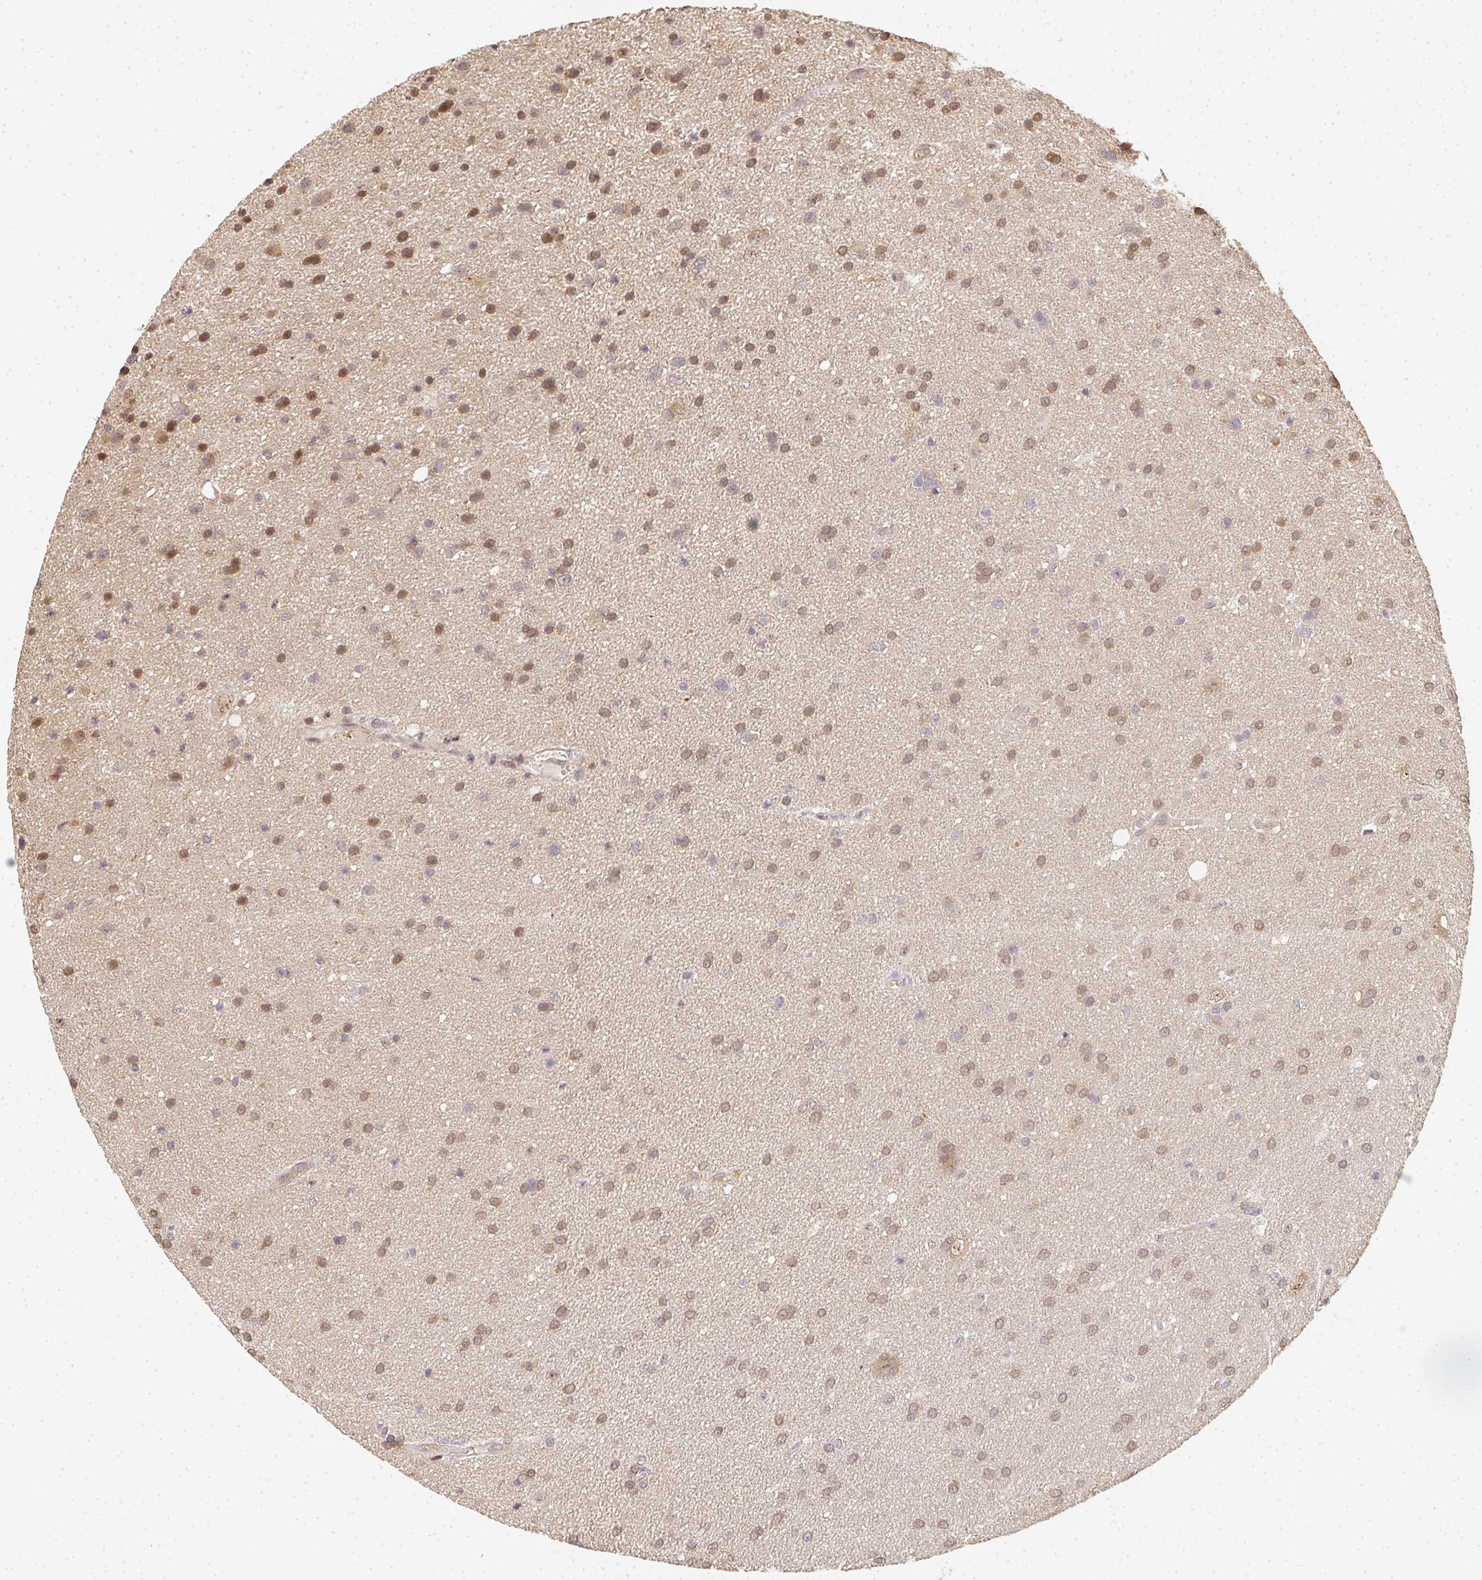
{"staining": {"intensity": "moderate", "quantity": ">75%", "location": "nuclear"}, "tissue": "glioma", "cell_type": "Tumor cells", "image_type": "cancer", "snomed": [{"axis": "morphology", "description": "Glioma, malignant, Low grade"}, {"axis": "topography", "description": "Brain"}], "caption": "Immunohistochemical staining of human glioma reveals medium levels of moderate nuclear staining in about >75% of tumor cells. (DAB IHC with brightfield microscopy, high magnification).", "gene": "SLC35B3", "patient": {"sex": "female", "age": 54}}